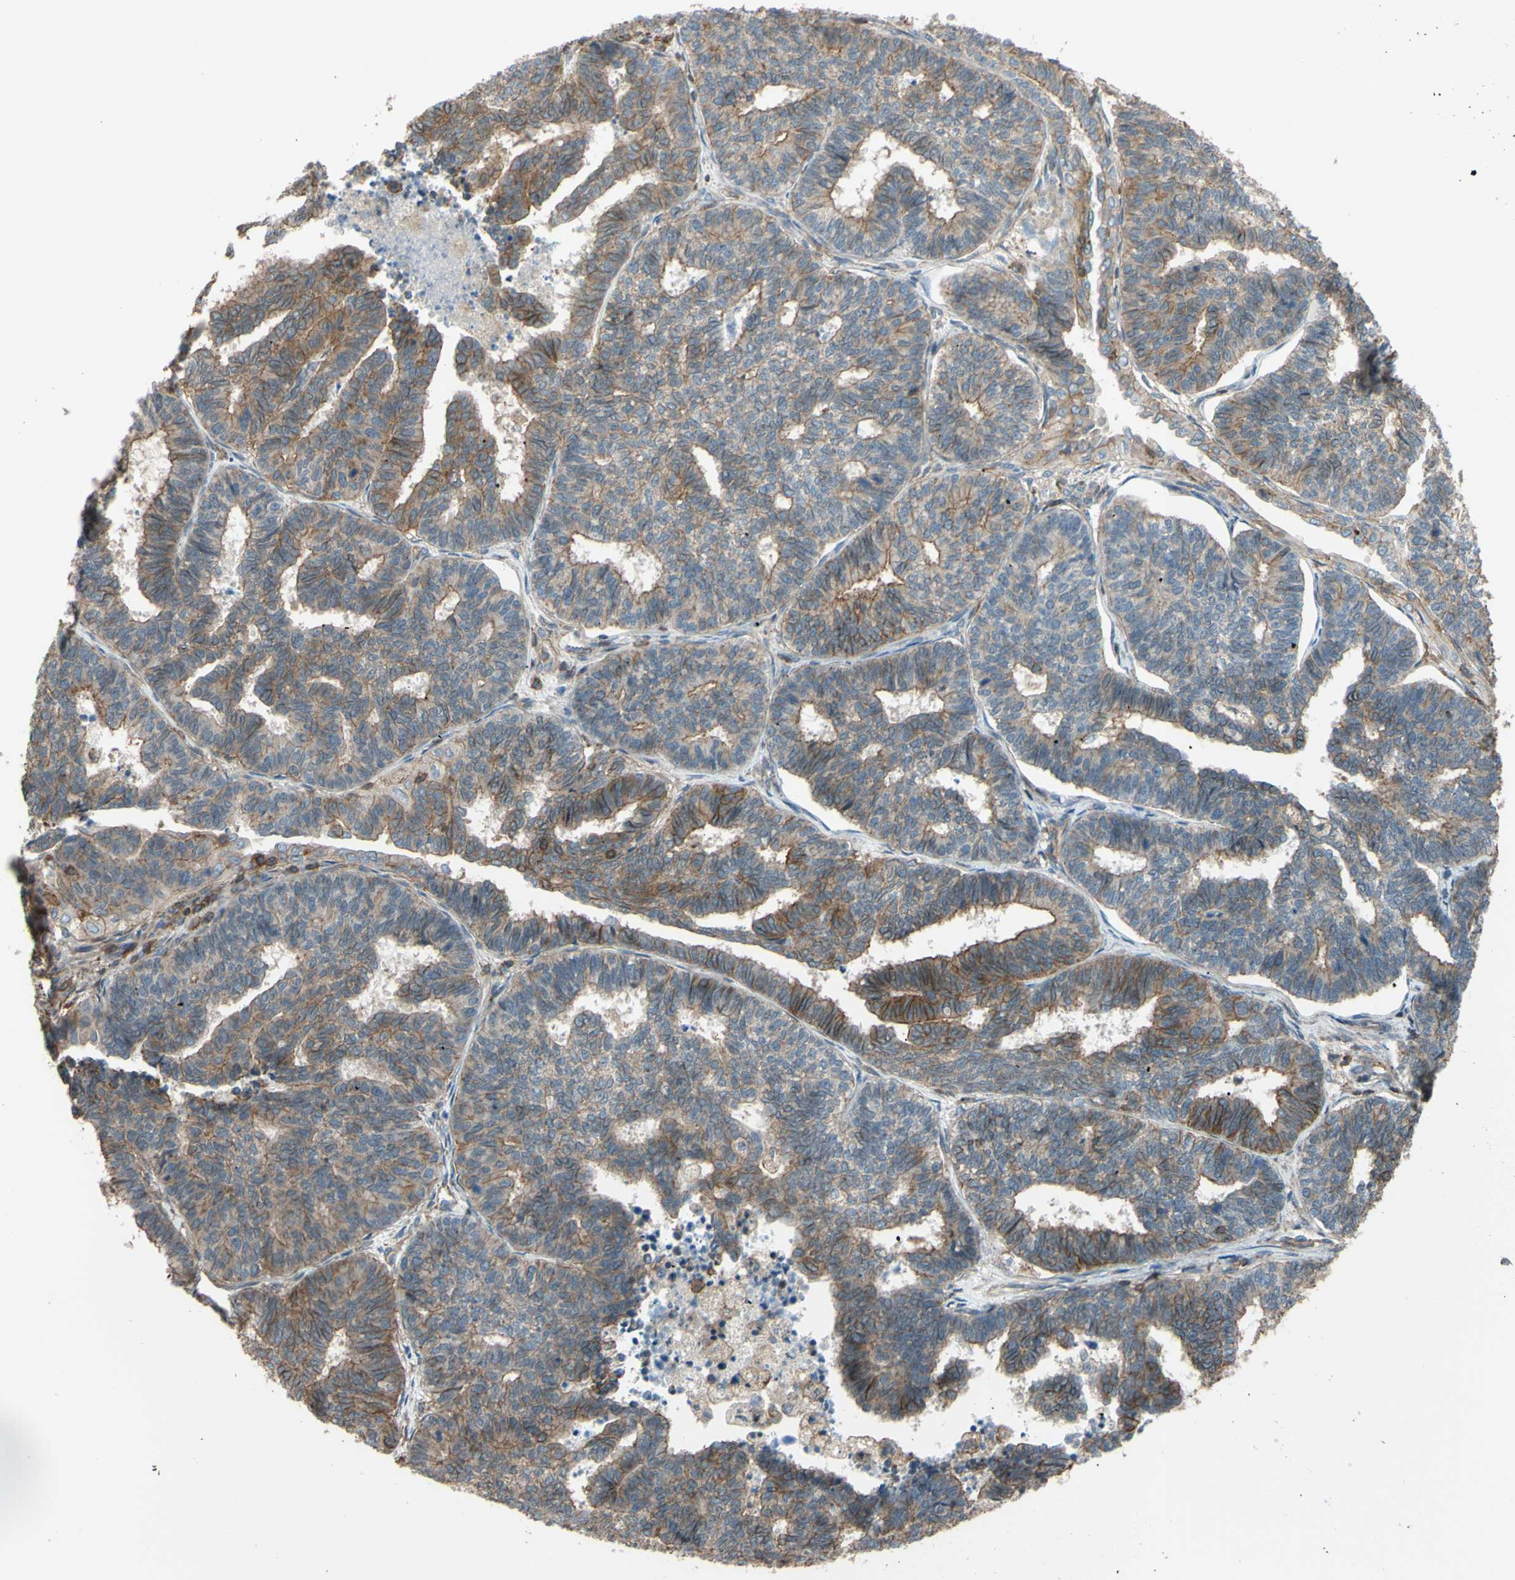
{"staining": {"intensity": "moderate", "quantity": ">75%", "location": "cytoplasmic/membranous"}, "tissue": "endometrial cancer", "cell_type": "Tumor cells", "image_type": "cancer", "snomed": [{"axis": "morphology", "description": "Adenocarcinoma, NOS"}, {"axis": "topography", "description": "Endometrium"}], "caption": "Moderate cytoplasmic/membranous expression for a protein is identified in about >75% of tumor cells of endometrial cancer using immunohistochemistry (IHC).", "gene": "ADD3", "patient": {"sex": "female", "age": 70}}